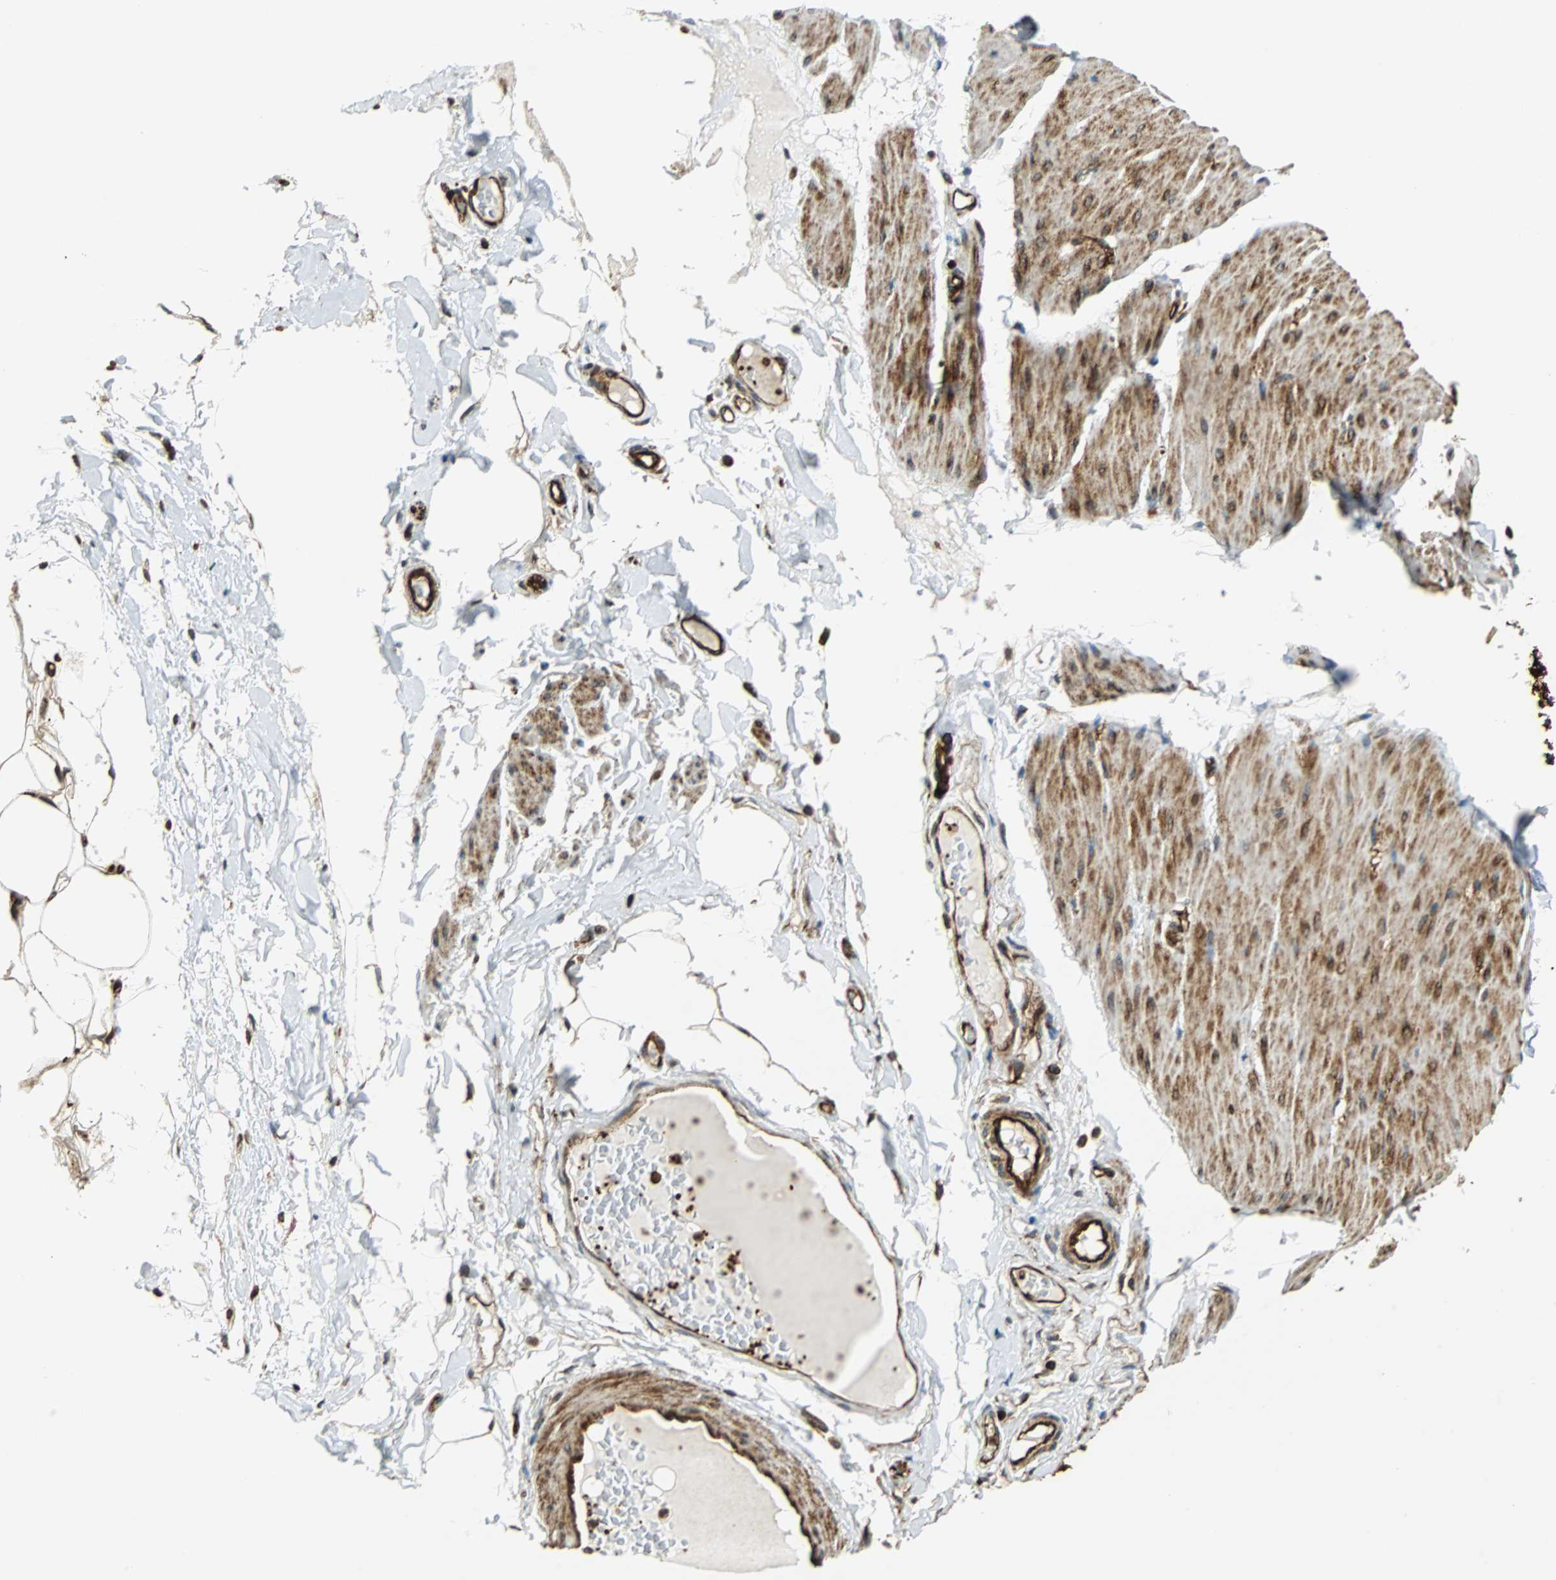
{"staining": {"intensity": "moderate", "quantity": ">75%", "location": "cytoplasmic/membranous"}, "tissue": "smooth muscle", "cell_type": "Smooth muscle cells", "image_type": "normal", "snomed": [{"axis": "morphology", "description": "Normal tissue, NOS"}, {"axis": "topography", "description": "Smooth muscle"}, {"axis": "topography", "description": "Colon"}], "caption": "Moderate cytoplasmic/membranous expression for a protein is identified in about >75% of smooth muscle cells of normal smooth muscle using IHC.", "gene": "TUBA4A", "patient": {"sex": "male", "age": 67}}